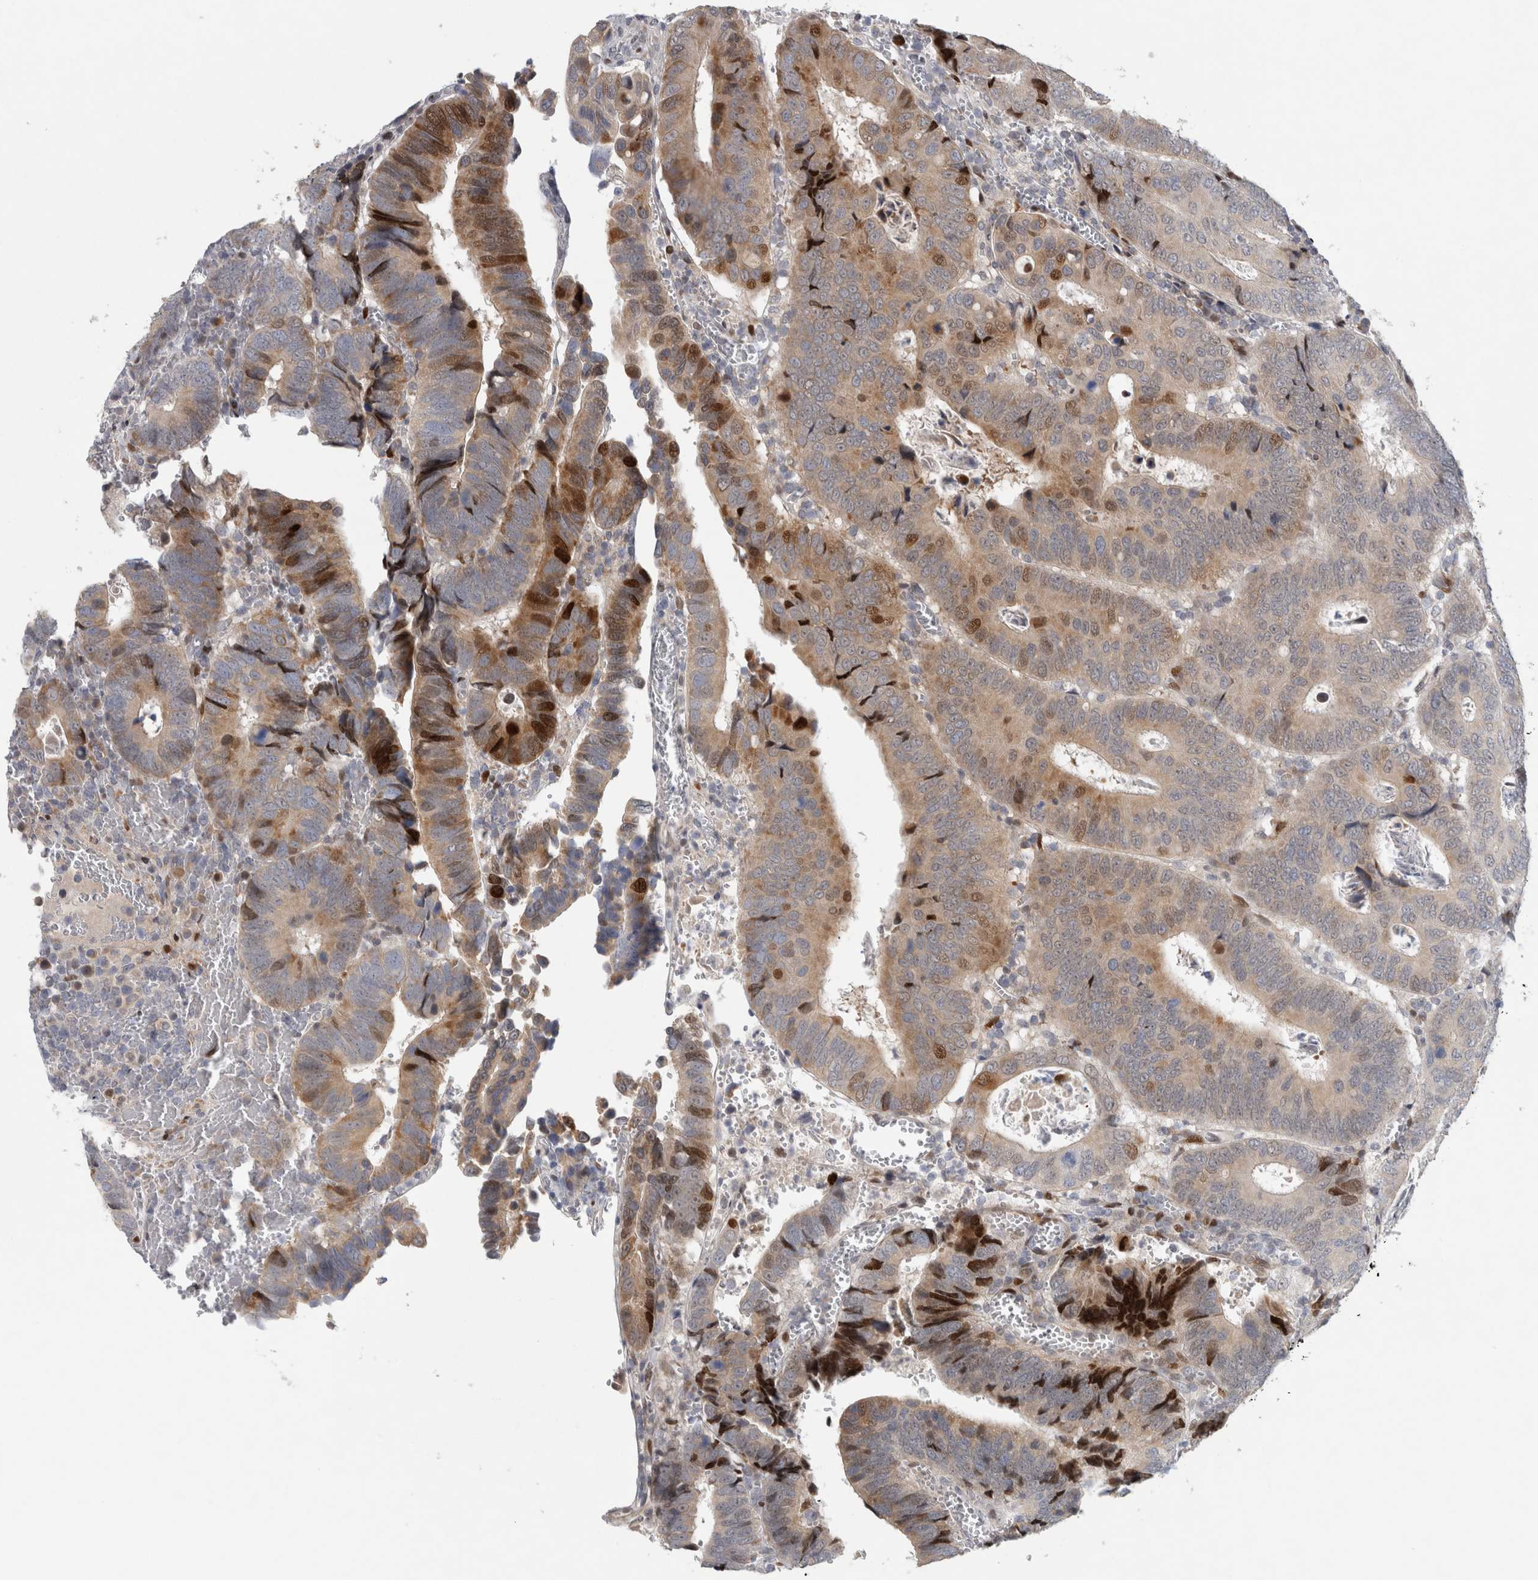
{"staining": {"intensity": "strong", "quantity": "<25%", "location": "cytoplasmic/membranous,nuclear"}, "tissue": "colorectal cancer", "cell_type": "Tumor cells", "image_type": "cancer", "snomed": [{"axis": "morphology", "description": "Inflammation, NOS"}, {"axis": "morphology", "description": "Adenocarcinoma, NOS"}, {"axis": "topography", "description": "Colon"}], "caption": "DAB (3,3'-diaminobenzidine) immunohistochemical staining of human colorectal adenocarcinoma reveals strong cytoplasmic/membranous and nuclear protein positivity in about <25% of tumor cells.", "gene": "RBM48", "patient": {"sex": "male", "age": 72}}